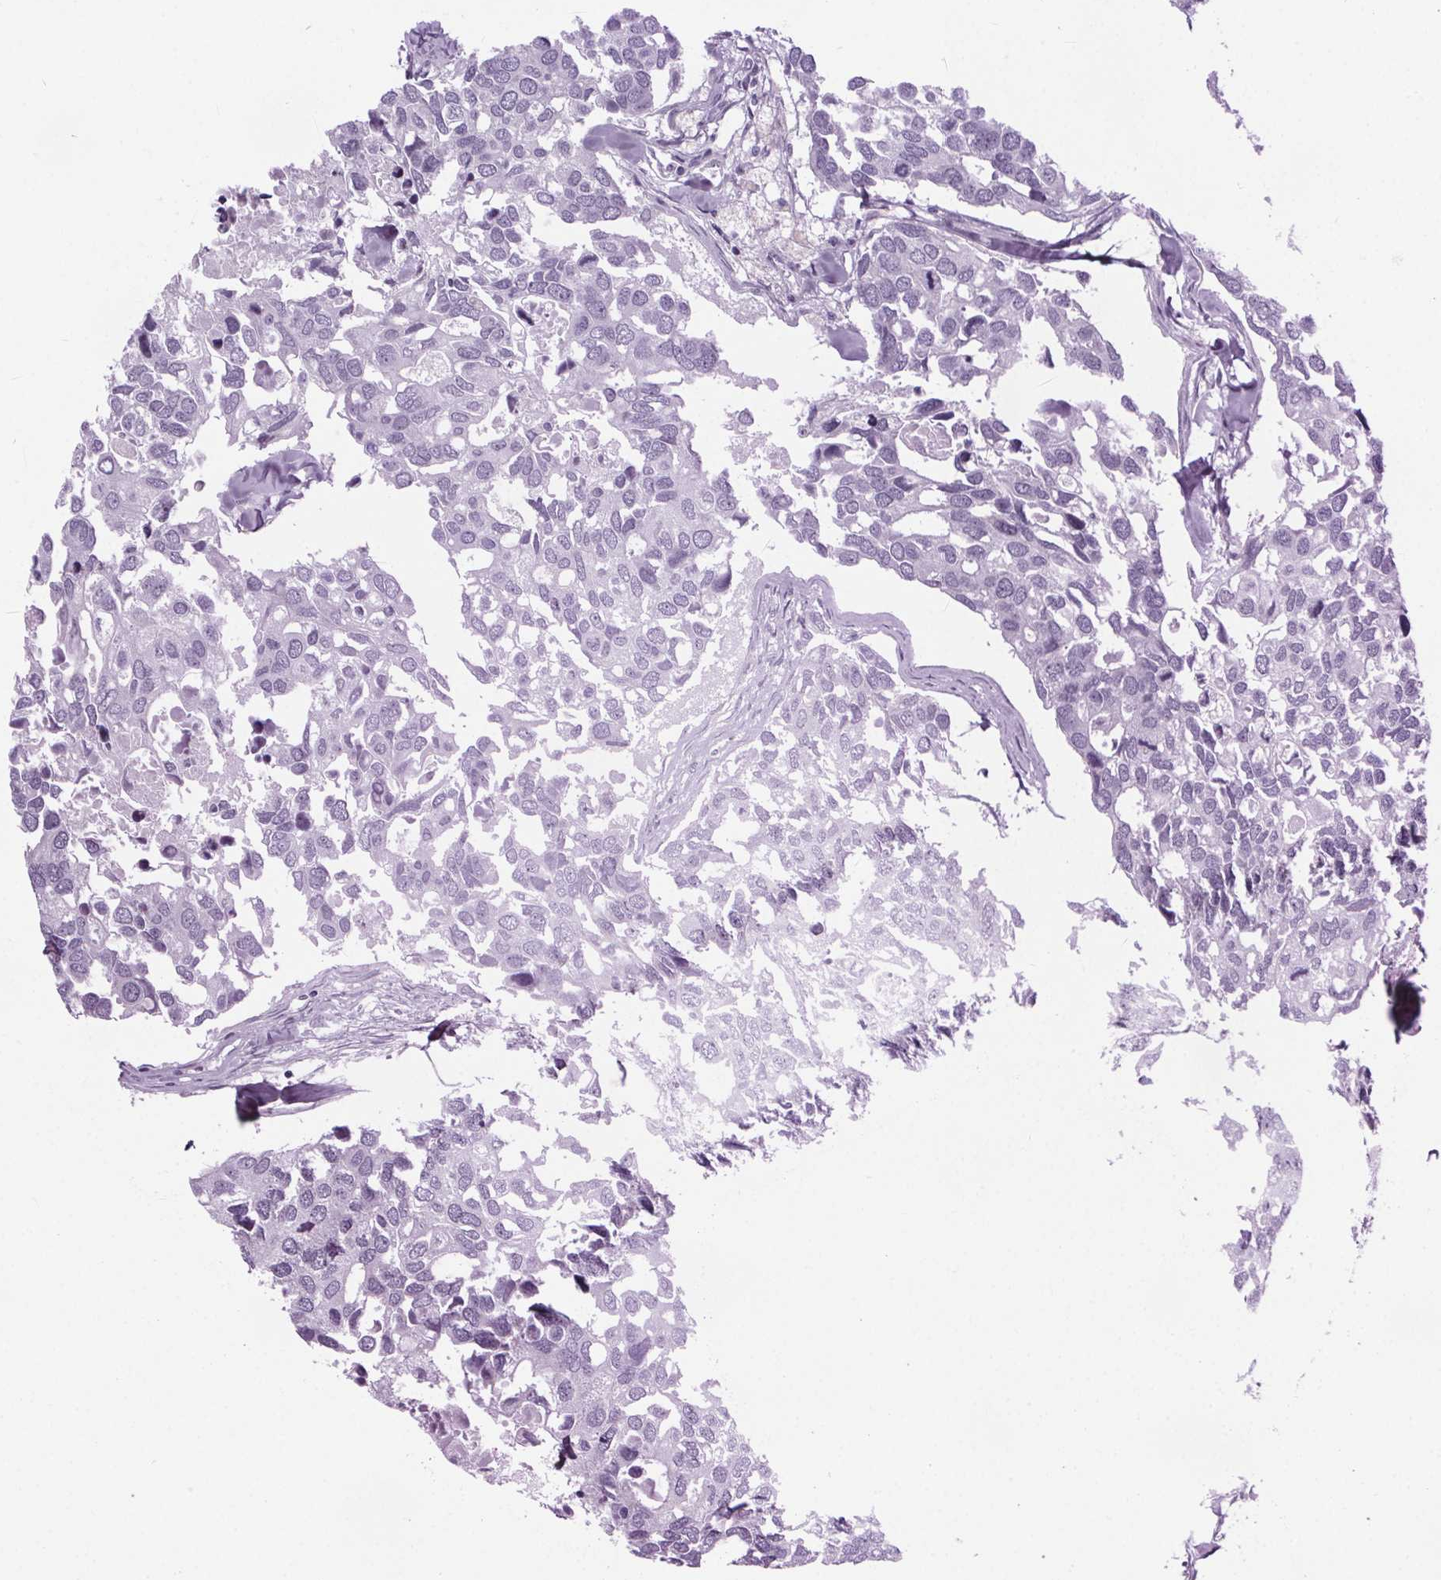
{"staining": {"intensity": "negative", "quantity": "none", "location": "none"}, "tissue": "breast cancer", "cell_type": "Tumor cells", "image_type": "cancer", "snomed": [{"axis": "morphology", "description": "Duct carcinoma"}, {"axis": "topography", "description": "Breast"}], "caption": "High power microscopy micrograph of an immunohistochemistry photomicrograph of breast invasive ductal carcinoma, revealing no significant positivity in tumor cells. (DAB (3,3'-diaminobenzidine) IHC with hematoxylin counter stain).", "gene": "CUBN", "patient": {"sex": "female", "age": 83}}